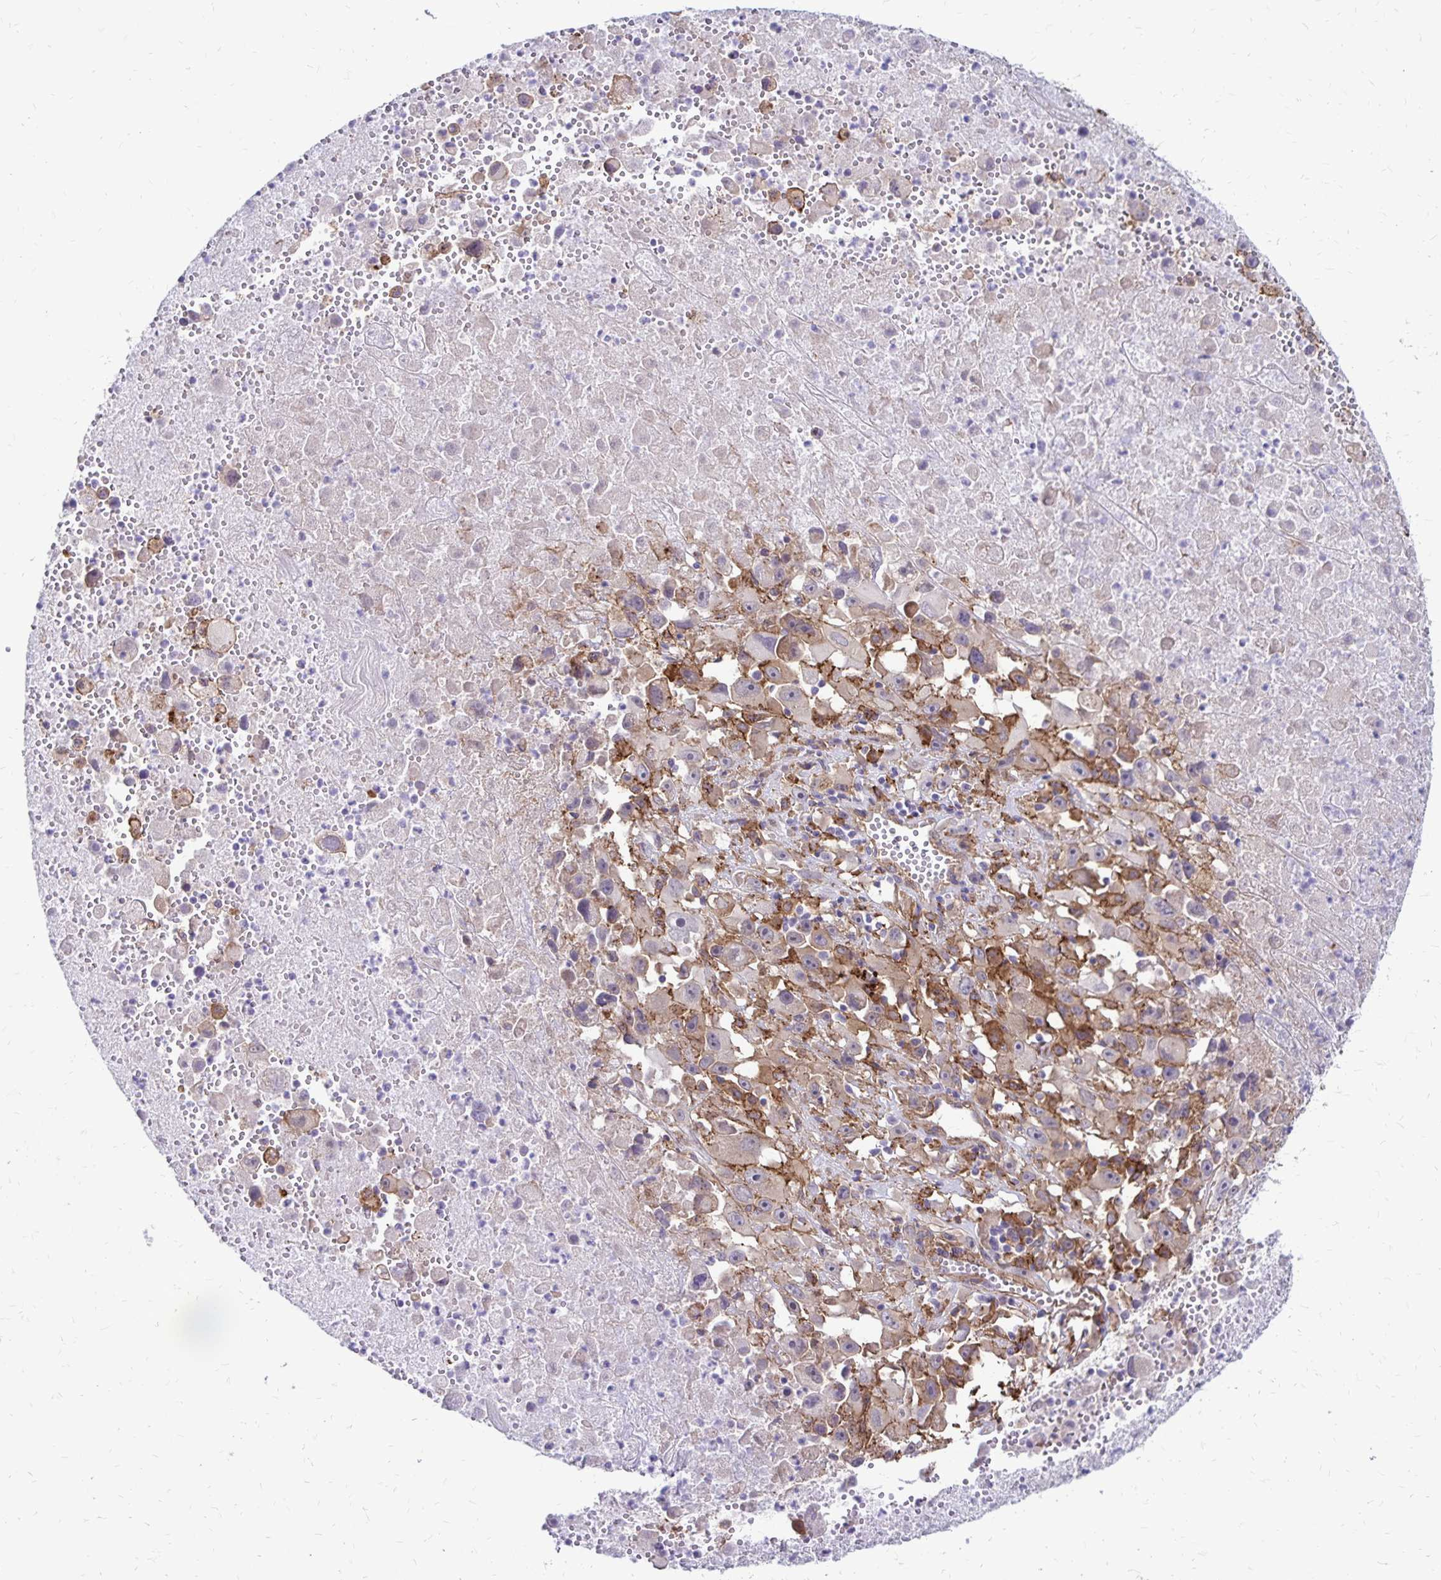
{"staining": {"intensity": "weak", "quantity": "25%-75%", "location": "cytoplasmic/membranous"}, "tissue": "melanoma", "cell_type": "Tumor cells", "image_type": "cancer", "snomed": [{"axis": "morphology", "description": "Malignant melanoma, Metastatic site"}, {"axis": "topography", "description": "Soft tissue"}], "caption": "Immunohistochemistry (IHC) of melanoma reveals low levels of weak cytoplasmic/membranous expression in approximately 25%-75% of tumor cells. (DAB (3,3'-diaminobenzidine) IHC, brown staining for protein, blue staining for nuclei).", "gene": "TNS3", "patient": {"sex": "male", "age": 50}}